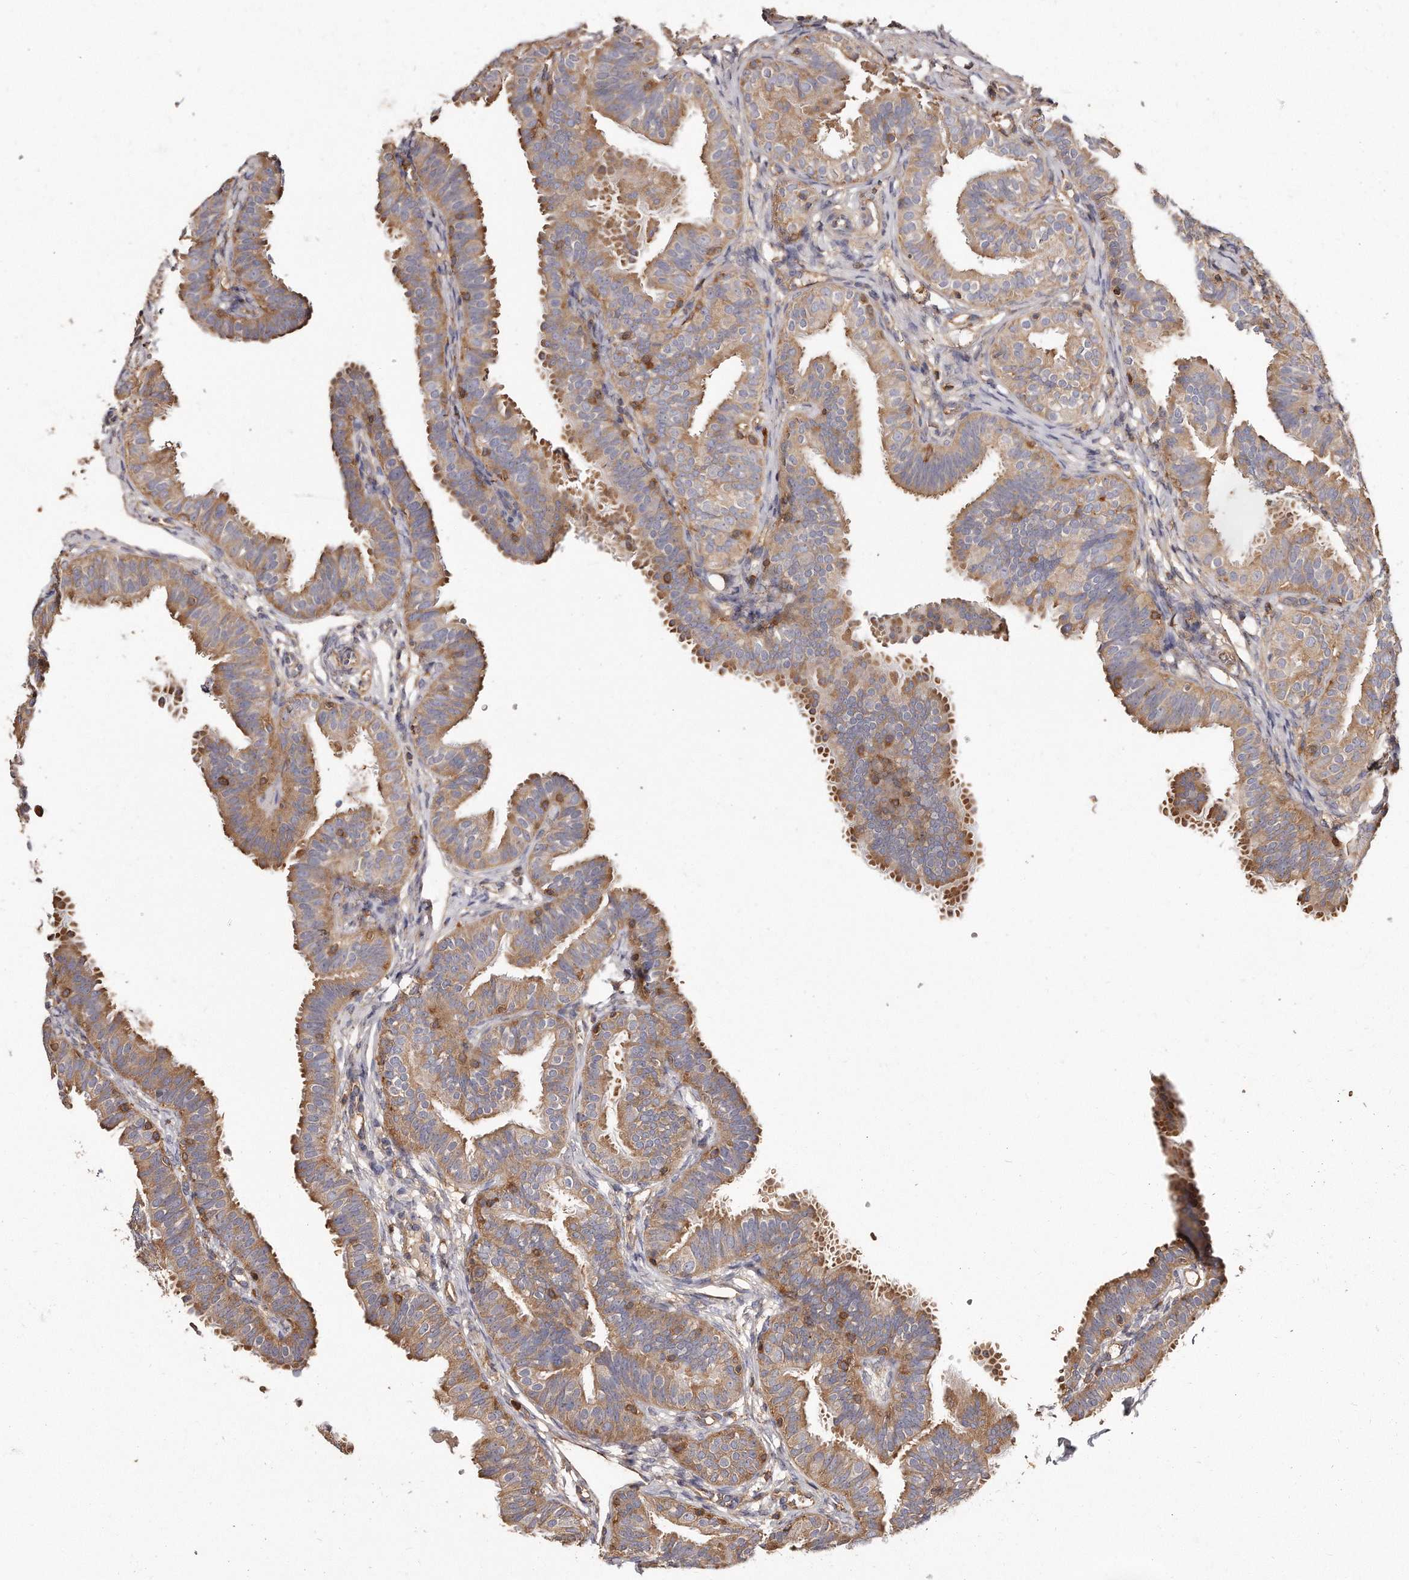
{"staining": {"intensity": "moderate", "quantity": ">75%", "location": "cytoplasmic/membranous"}, "tissue": "fallopian tube", "cell_type": "Glandular cells", "image_type": "normal", "snomed": [{"axis": "morphology", "description": "Normal tissue, NOS"}, {"axis": "topography", "description": "Fallopian tube"}], "caption": "A histopathology image of human fallopian tube stained for a protein displays moderate cytoplasmic/membranous brown staining in glandular cells.", "gene": "CAP1", "patient": {"sex": "female", "age": 35}}